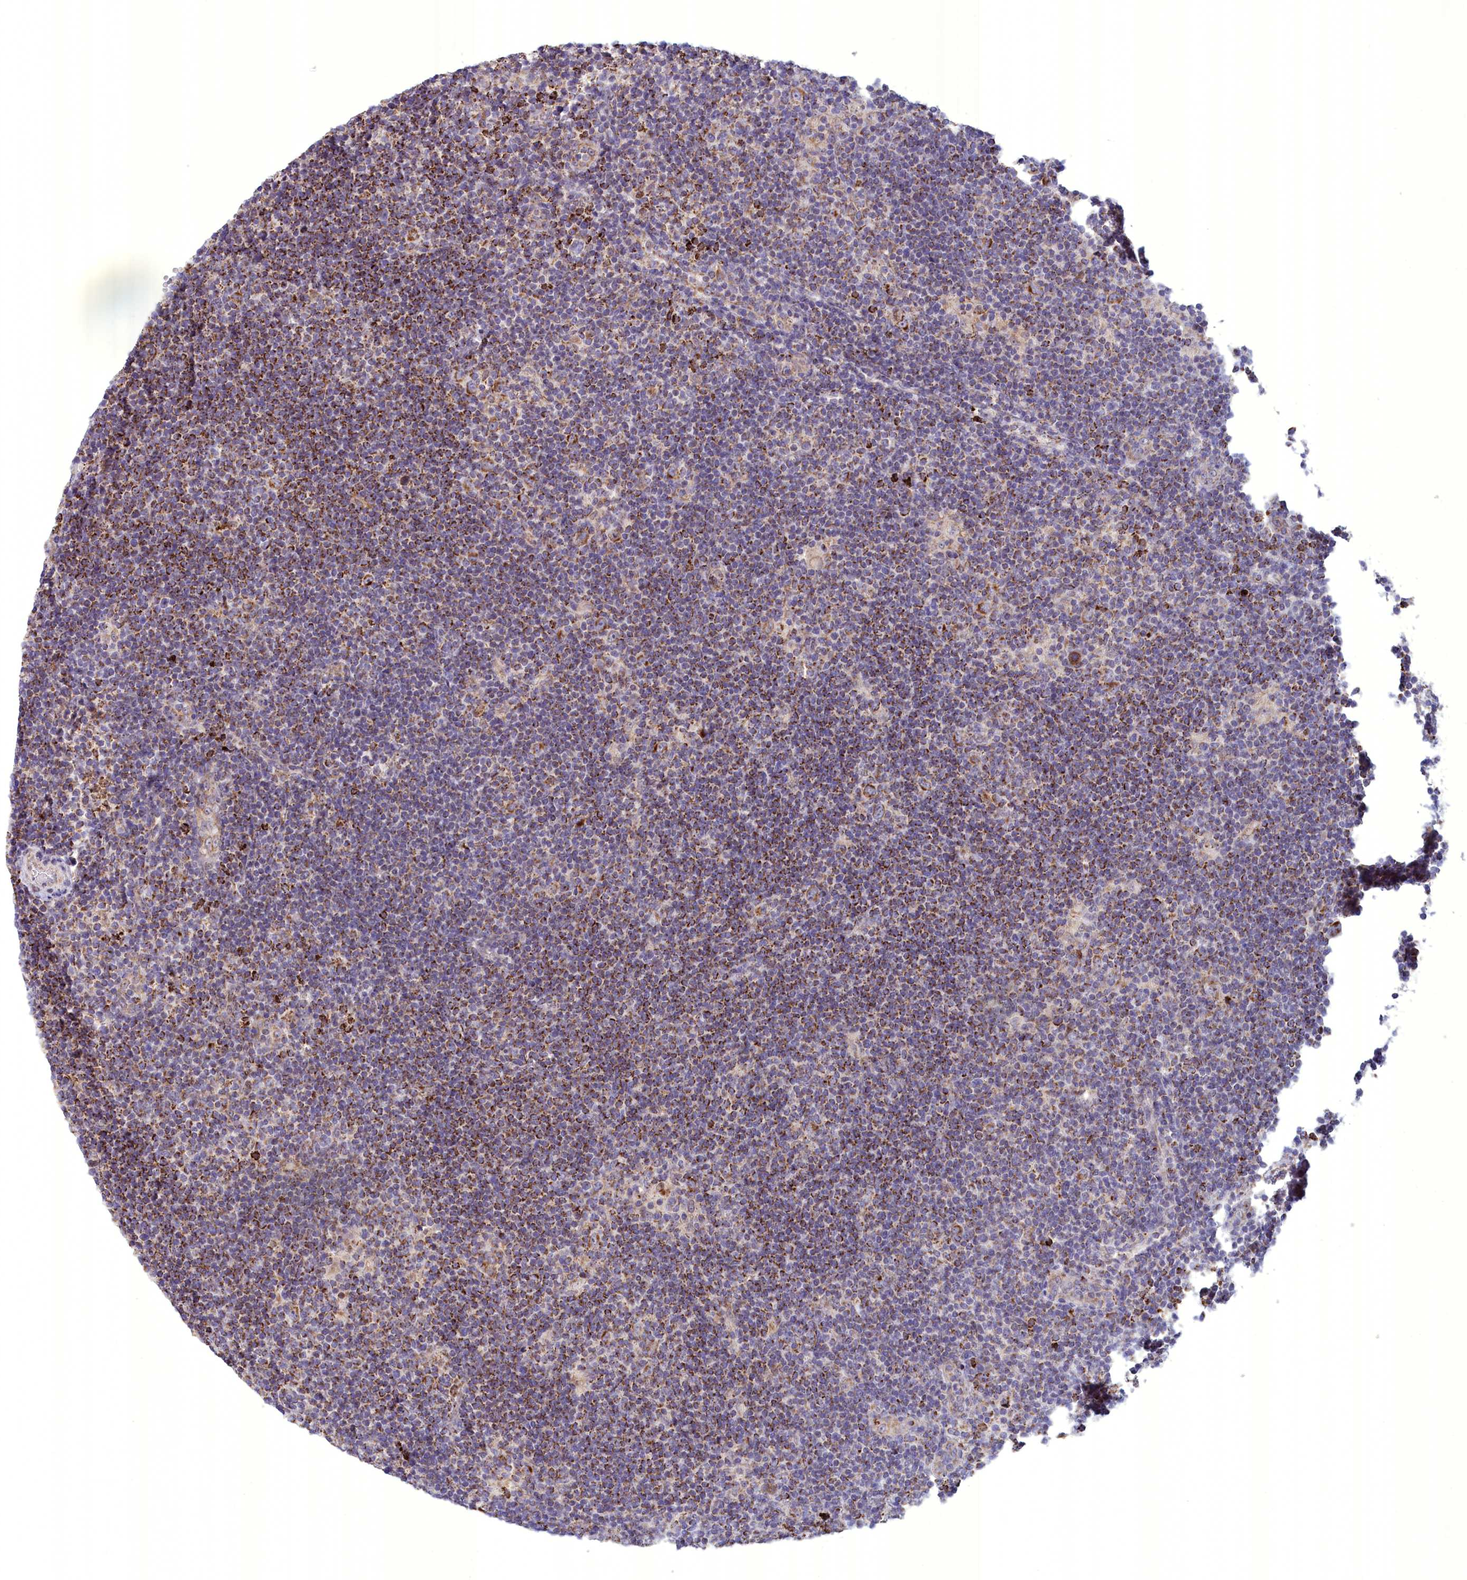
{"staining": {"intensity": "moderate", "quantity": "25%-75%", "location": "cytoplasmic/membranous"}, "tissue": "lymphoma", "cell_type": "Tumor cells", "image_type": "cancer", "snomed": [{"axis": "morphology", "description": "Hodgkin's disease, NOS"}, {"axis": "topography", "description": "Lymph node"}], "caption": "High-power microscopy captured an IHC photomicrograph of lymphoma, revealing moderate cytoplasmic/membranous staining in approximately 25%-75% of tumor cells.", "gene": "FAM149B1", "patient": {"sex": "female", "age": 57}}